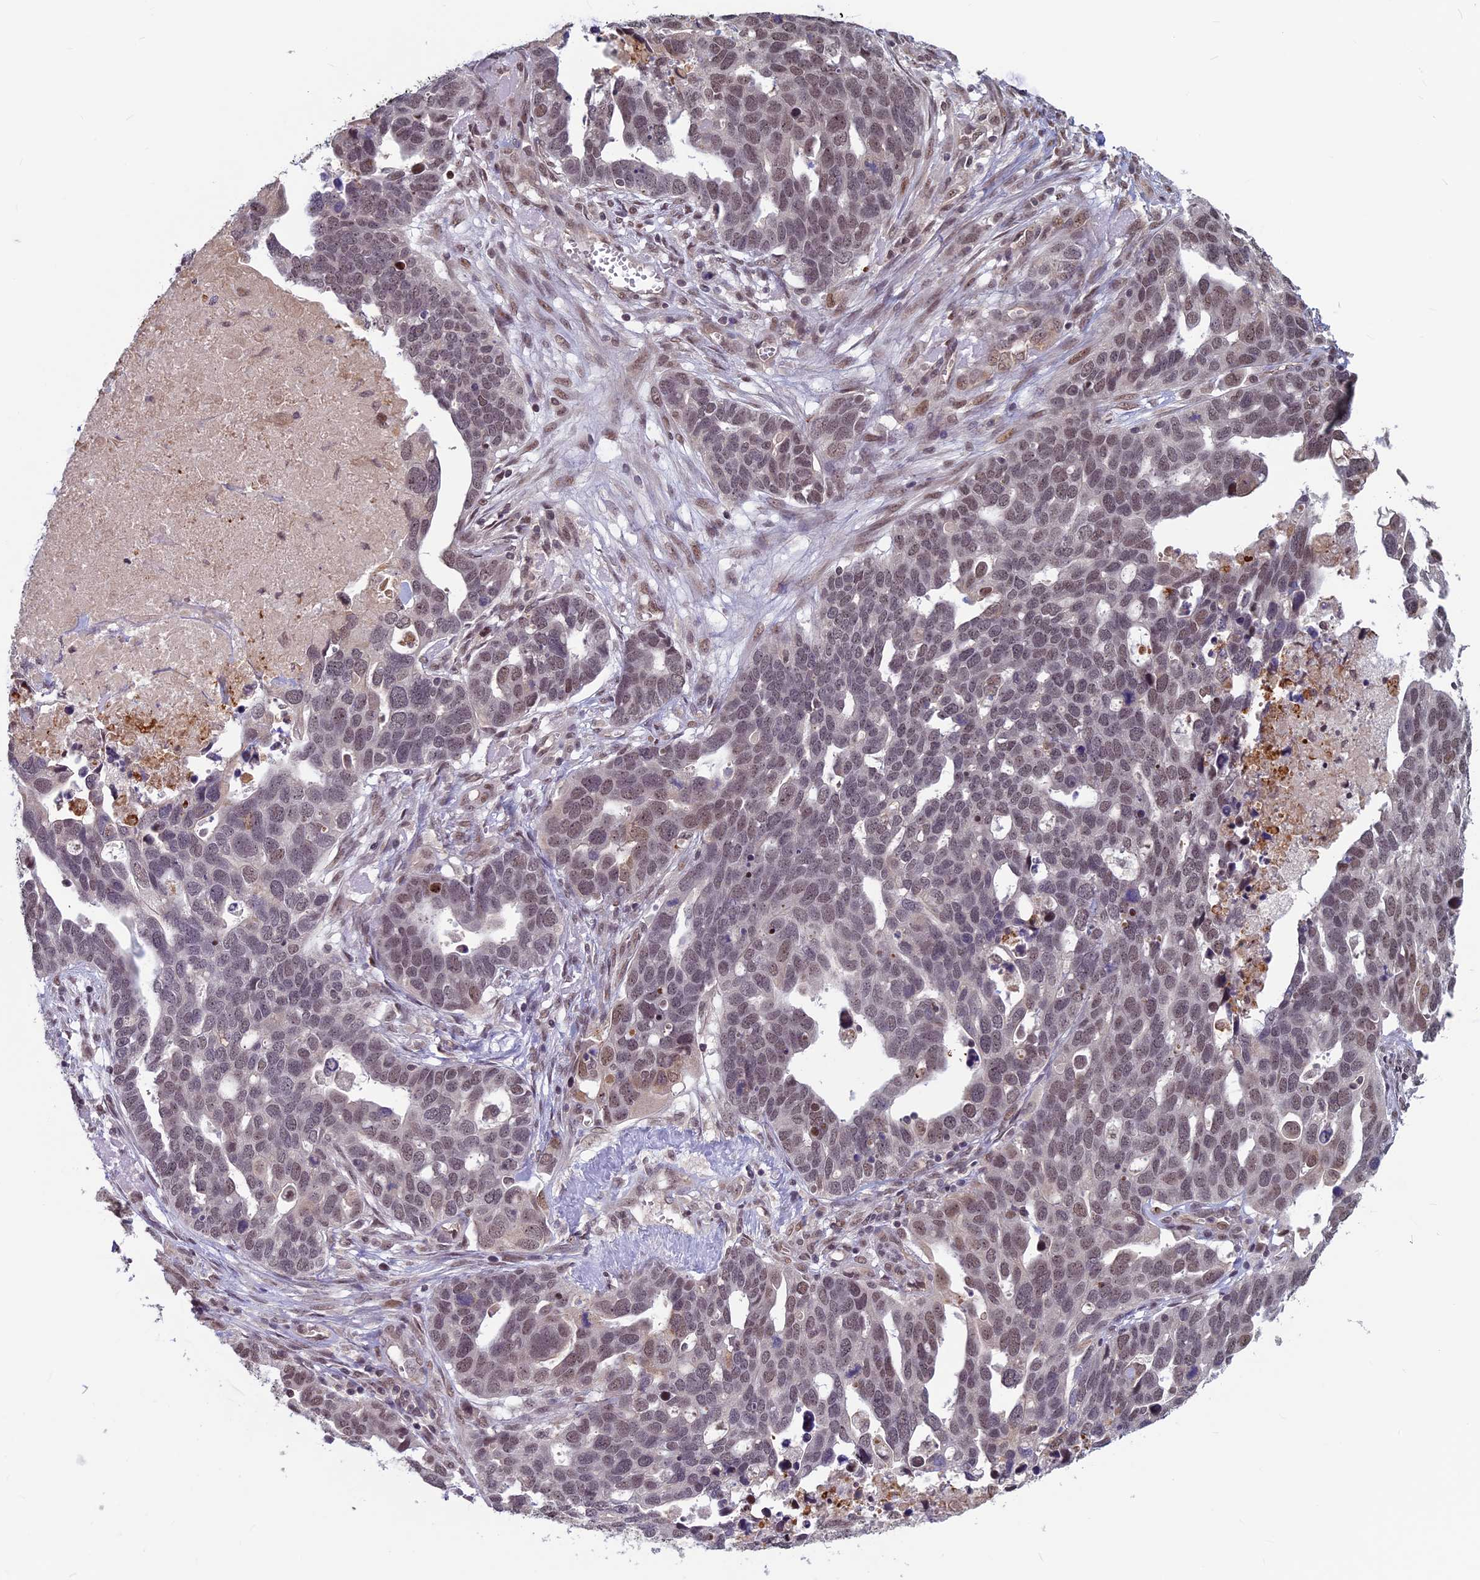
{"staining": {"intensity": "weak", "quantity": ">75%", "location": "nuclear"}, "tissue": "ovarian cancer", "cell_type": "Tumor cells", "image_type": "cancer", "snomed": [{"axis": "morphology", "description": "Cystadenocarcinoma, serous, NOS"}, {"axis": "topography", "description": "Ovary"}], "caption": "The photomicrograph shows a brown stain indicating the presence of a protein in the nuclear of tumor cells in ovarian serous cystadenocarcinoma.", "gene": "SPIRE1", "patient": {"sex": "female", "age": 54}}